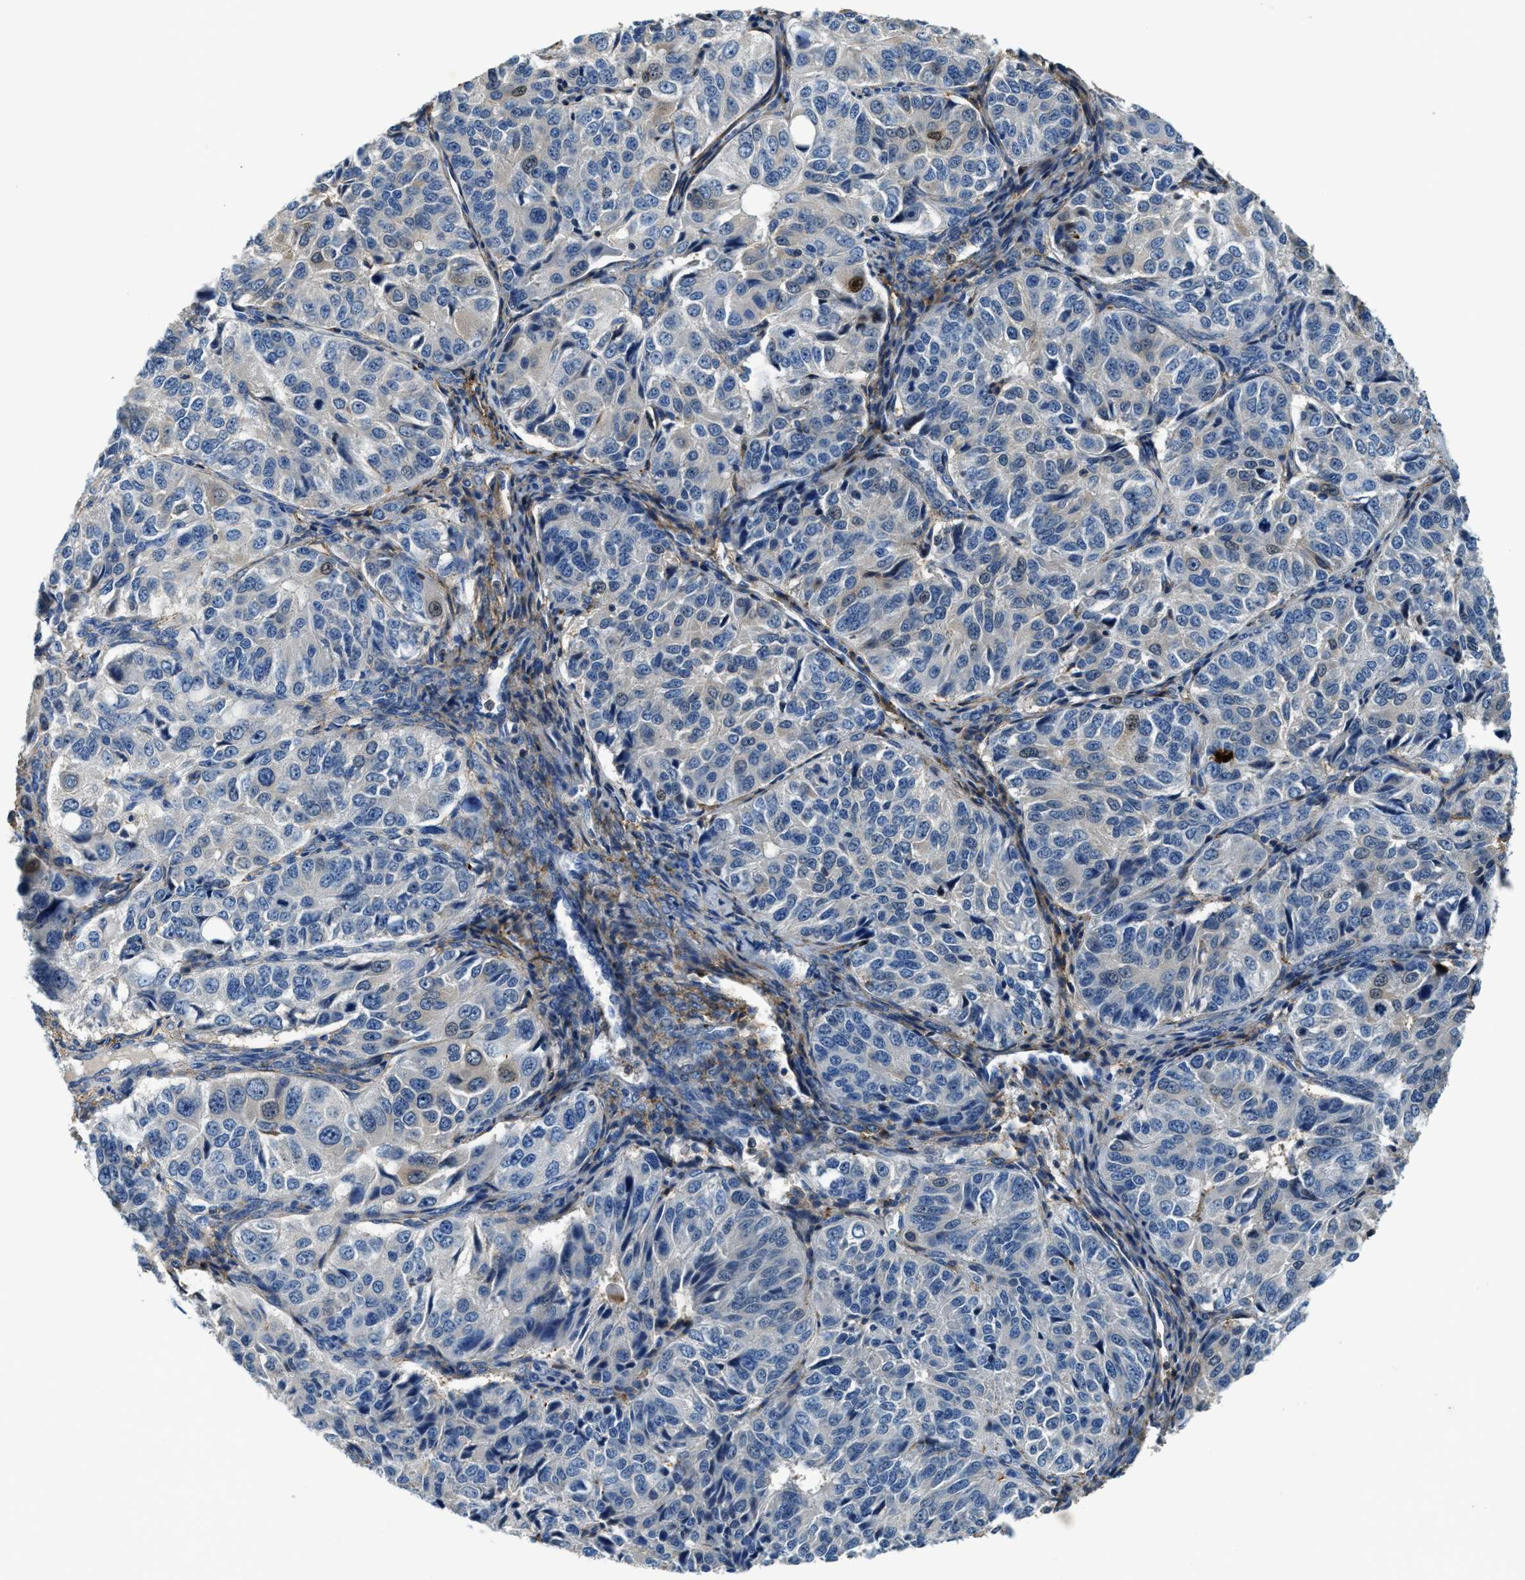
{"staining": {"intensity": "negative", "quantity": "none", "location": "none"}, "tissue": "ovarian cancer", "cell_type": "Tumor cells", "image_type": "cancer", "snomed": [{"axis": "morphology", "description": "Carcinoma, endometroid"}, {"axis": "topography", "description": "Ovary"}], "caption": "Immunohistochemistry image of neoplastic tissue: ovarian endometroid carcinoma stained with DAB shows no significant protein expression in tumor cells. (Immunohistochemistry (ihc), brightfield microscopy, high magnification).", "gene": "MYO1G", "patient": {"sex": "female", "age": 51}}